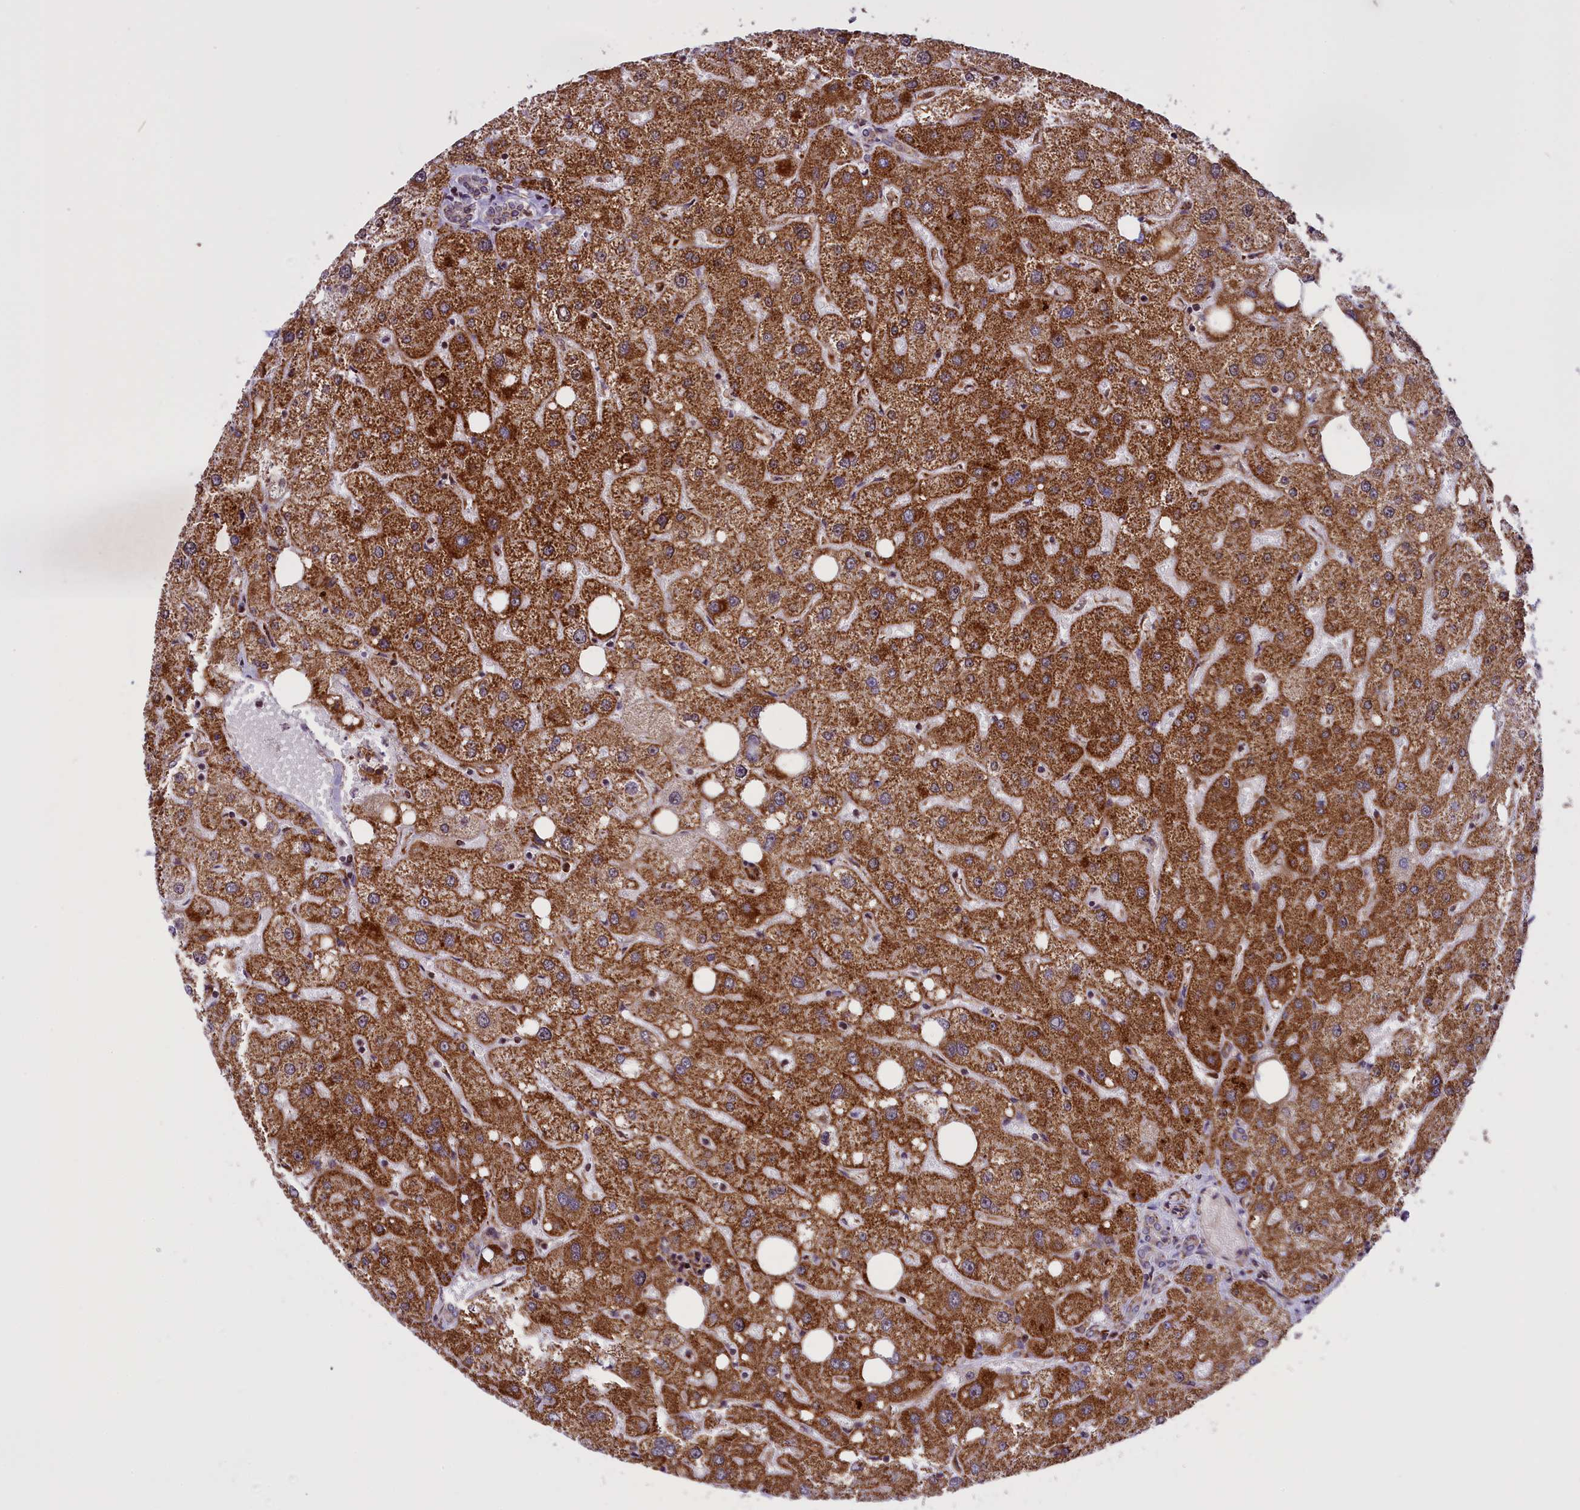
{"staining": {"intensity": "weak", "quantity": "<25%", "location": "cytoplasmic/membranous"}, "tissue": "liver", "cell_type": "Cholangiocytes", "image_type": "normal", "snomed": [{"axis": "morphology", "description": "Normal tissue, NOS"}, {"axis": "topography", "description": "Liver"}], "caption": "Protein analysis of benign liver demonstrates no significant positivity in cholangiocytes.", "gene": "NDUFS5", "patient": {"sex": "male", "age": 73}}